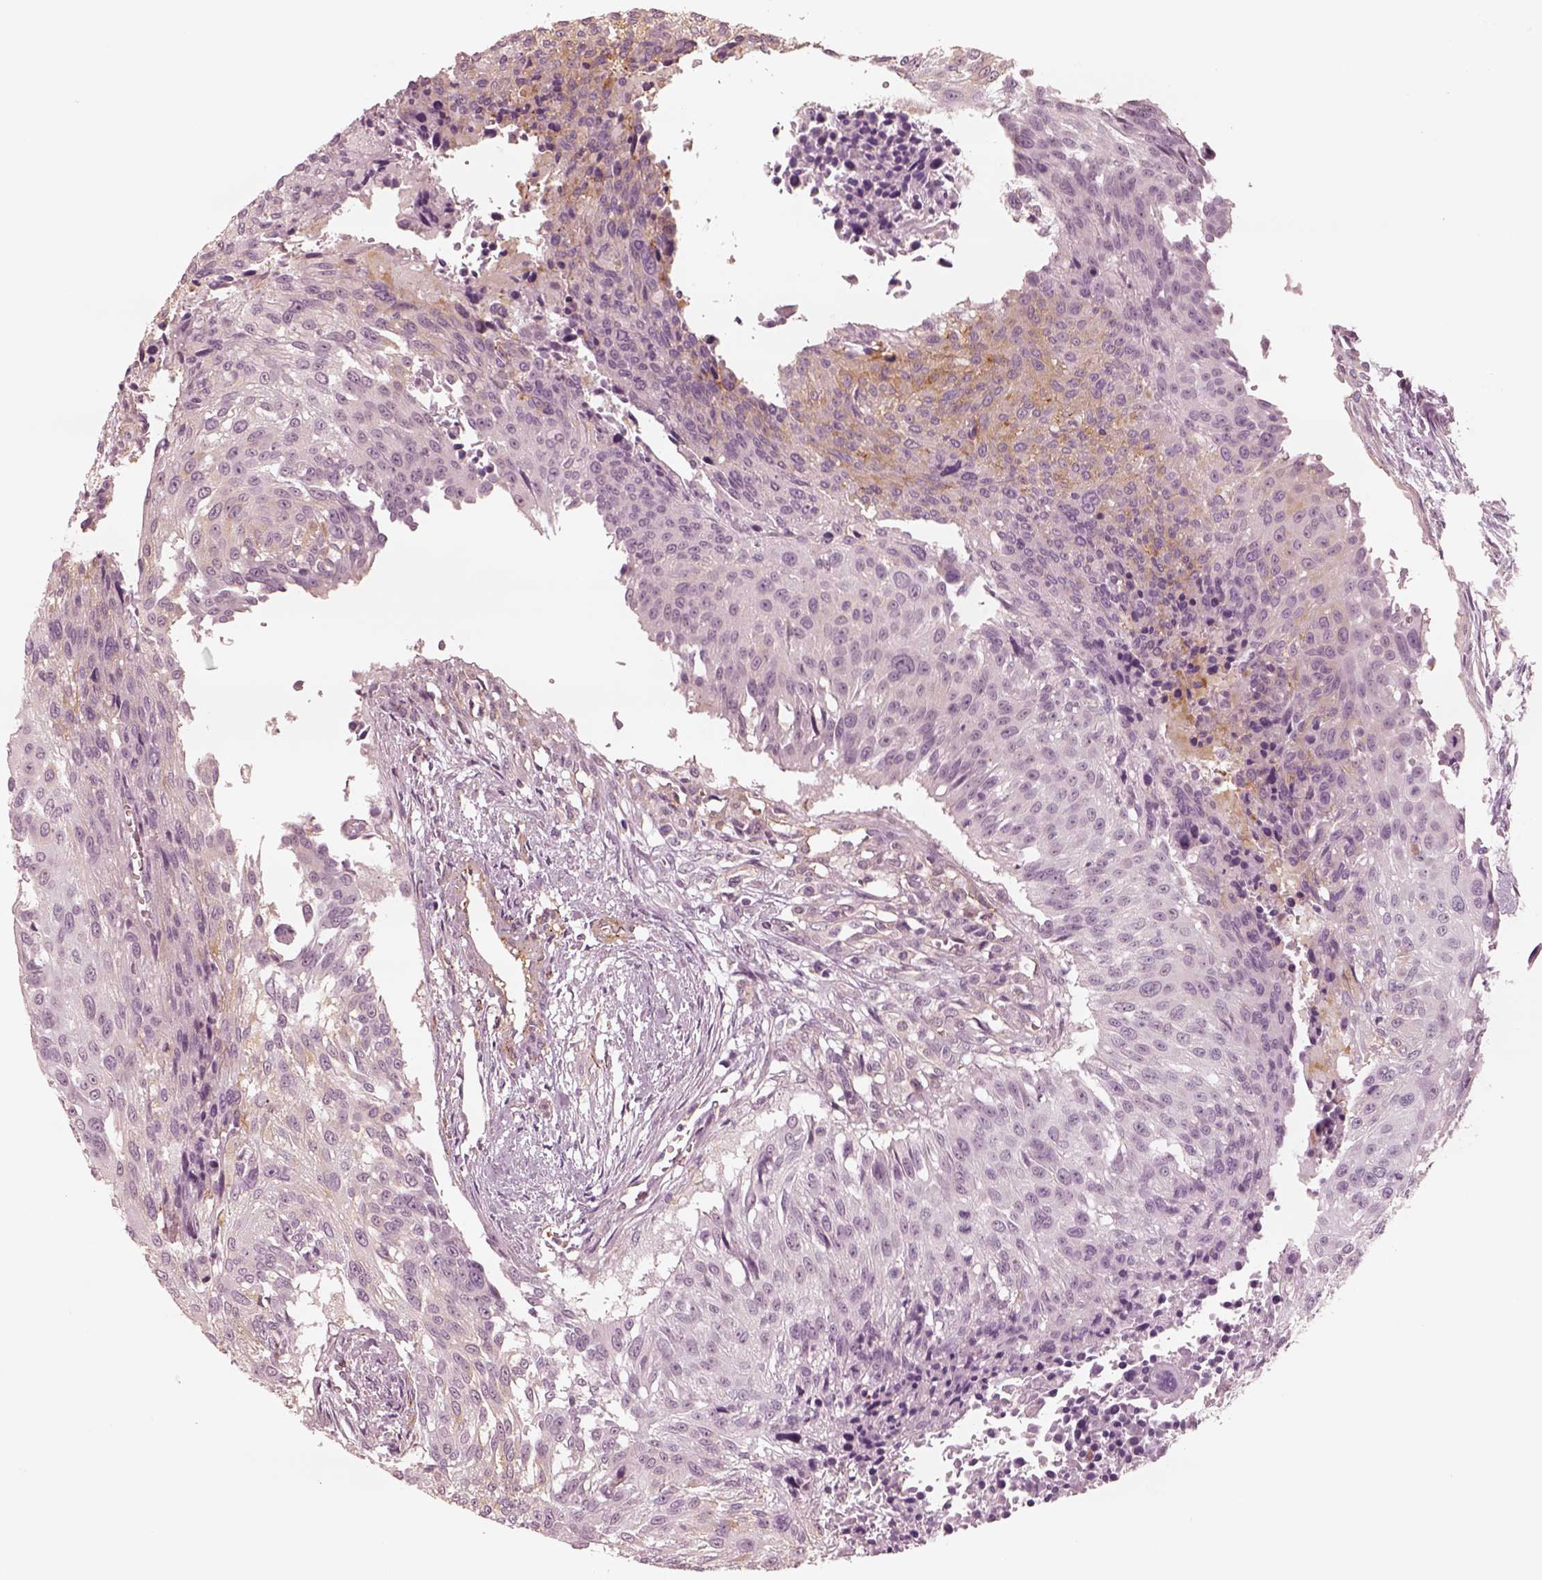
{"staining": {"intensity": "negative", "quantity": "none", "location": "none"}, "tissue": "urothelial cancer", "cell_type": "Tumor cells", "image_type": "cancer", "snomed": [{"axis": "morphology", "description": "Urothelial carcinoma, NOS"}, {"axis": "topography", "description": "Urinary bladder"}], "caption": "A micrograph of transitional cell carcinoma stained for a protein exhibits no brown staining in tumor cells.", "gene": "DNAAF9", "patient": {"sex": "male", "age": 55}}